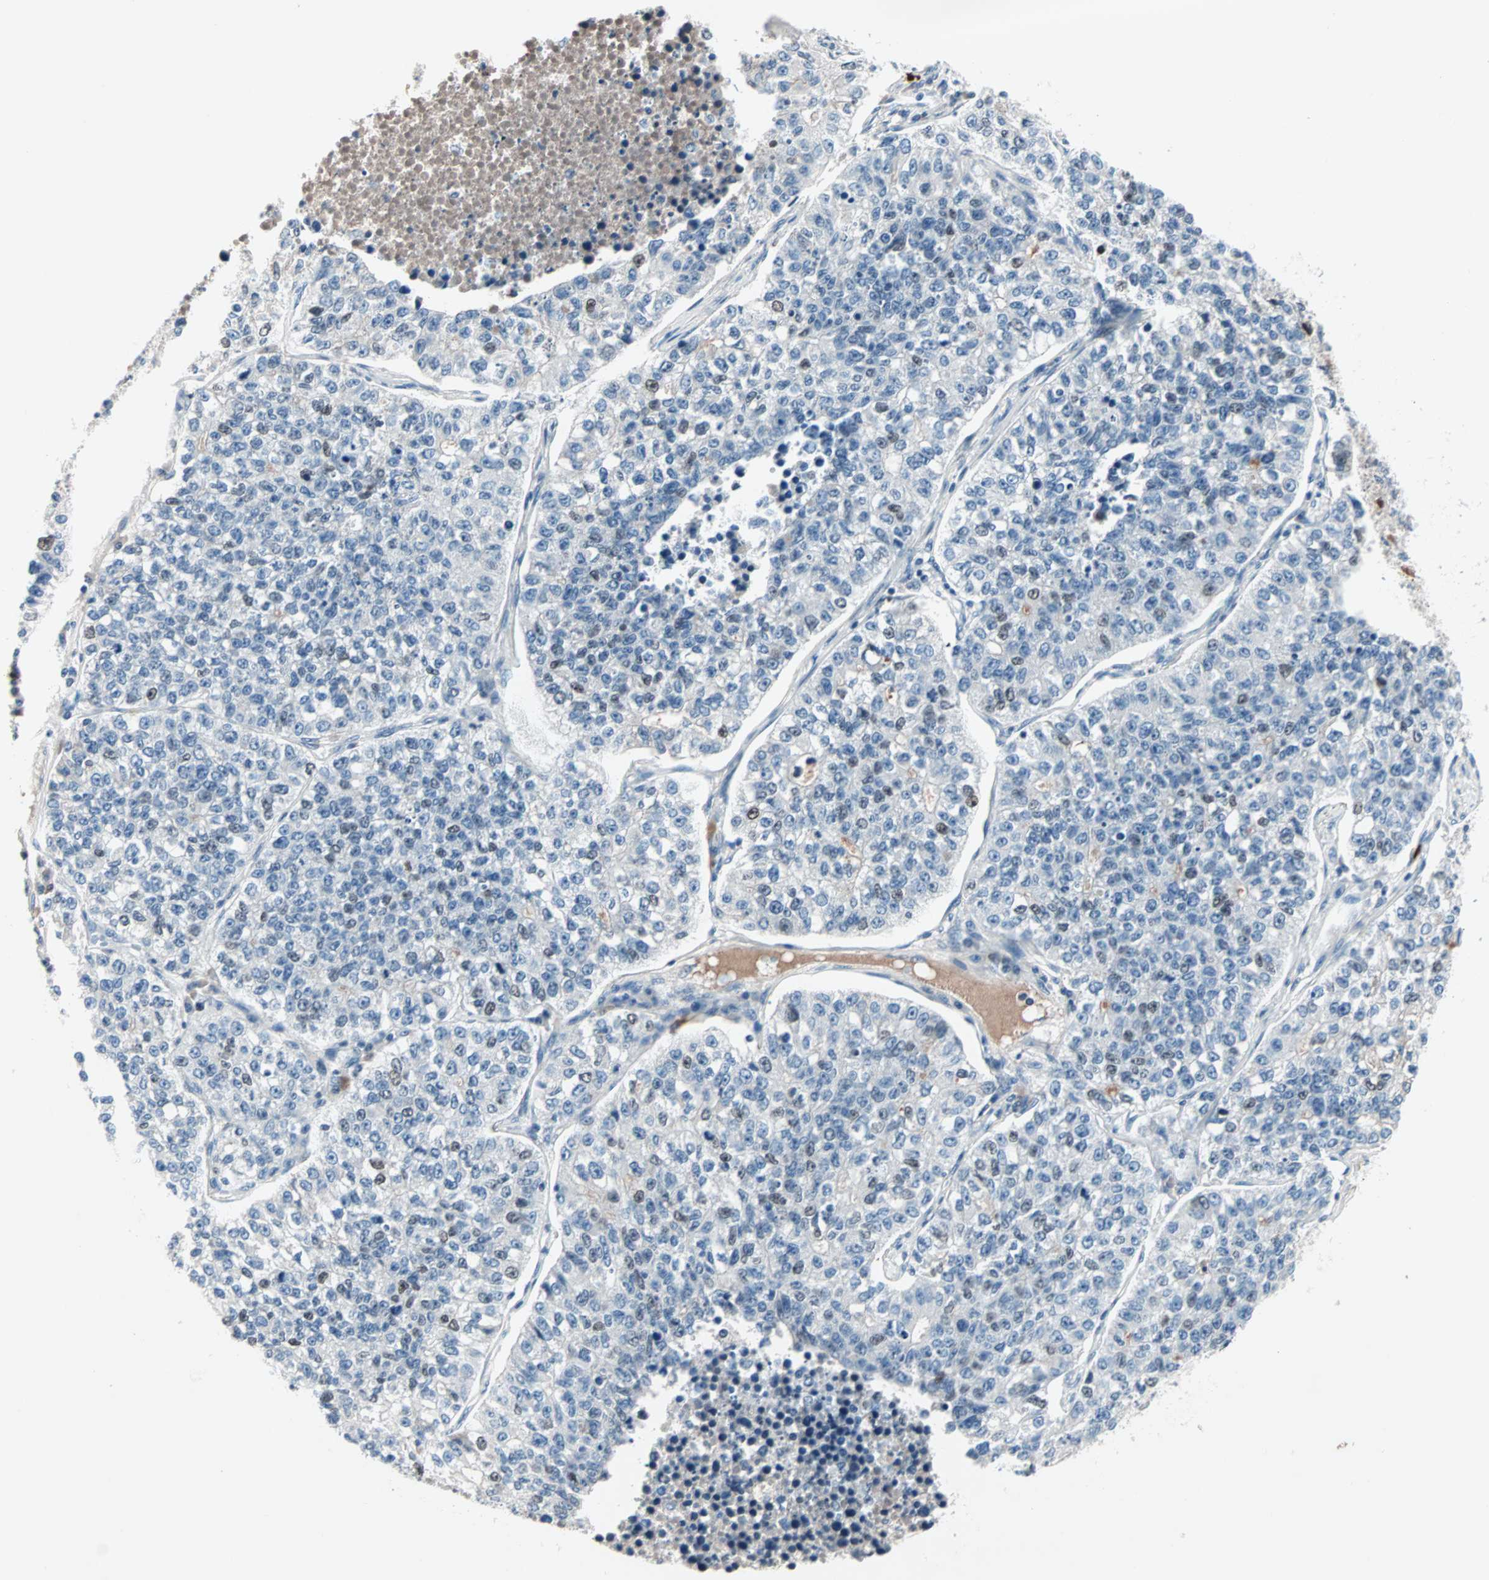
{"staining": {"intensity": "weak", "quantity": "<25%", "location": "nuclear"}, "tissue": "lung cancer", "cell_type": "Tumor cells", "image_type": "cancer", "snomed": [{"axis": "morphology", "description": "Adenocarcinoma, NOS"}, {"axis": "topography", "description": "Lung"}], "caption": "An image of human lung cancer is negative for staining in tumor cells. (DAB immunohistochemistry (IHC) with hematoxylin counter stain).", "gene": "CCNE2", "patient": {"sex": "male", "age": 49}}